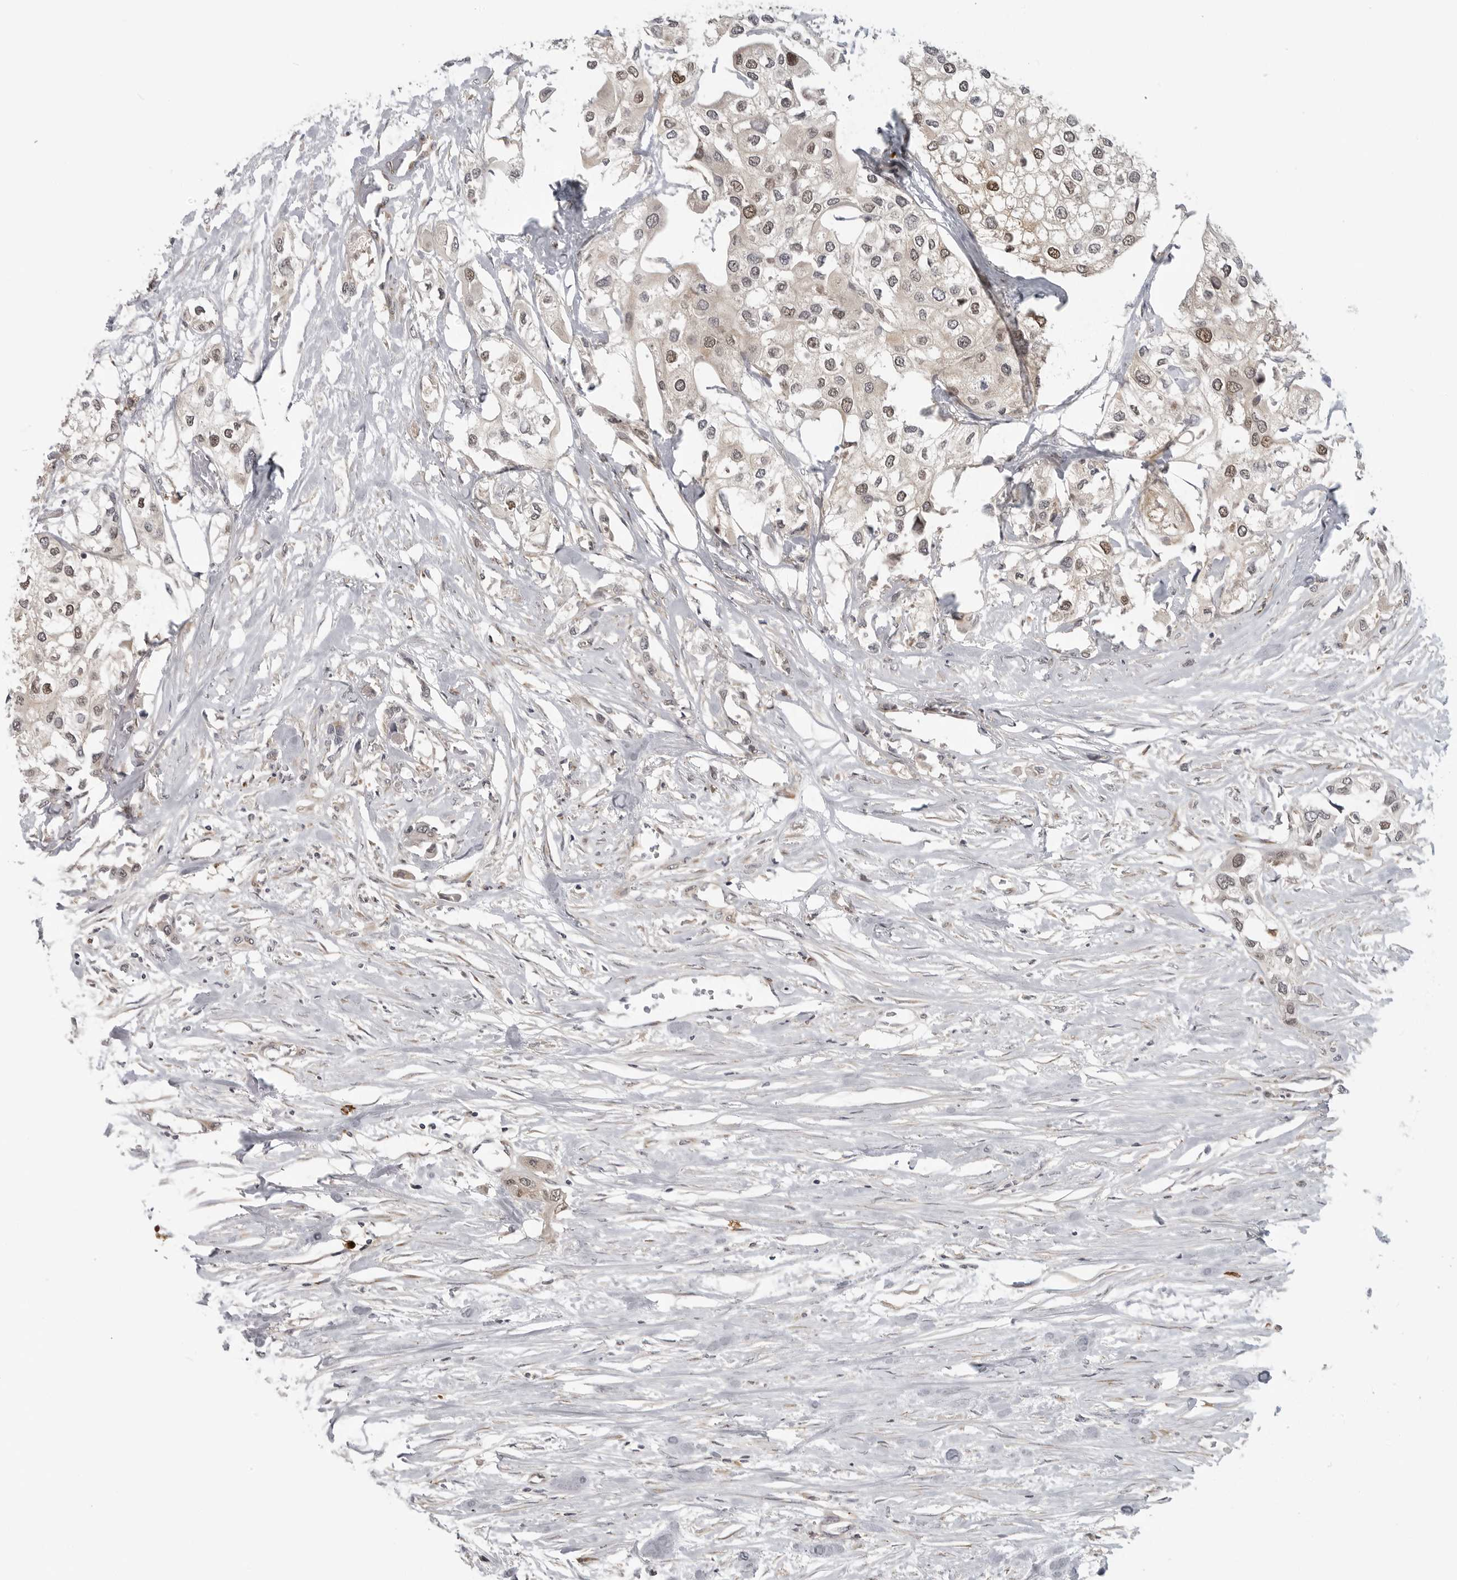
{"staining": {"intensity": "moderate", "quantity": "25%-75%", "location": "nuclear"}, "tissue": "urothelial cancer", "cell_type": "Tumor cells", "image_type": "cancer", "snomed": [{"axis": "morphology", "description": "Urothelial carcinoma, High grade"}, {"axis": "topography", "description": "Urinary bladder"}], "caption": "Tumor cells reveal medium levels of moderate nuclear expression in about 25%-75% of cells in urothelial carcinoma (high-grade).", "gene": "CEP295NL", "patient": {"sex": "male", "age": 64}}